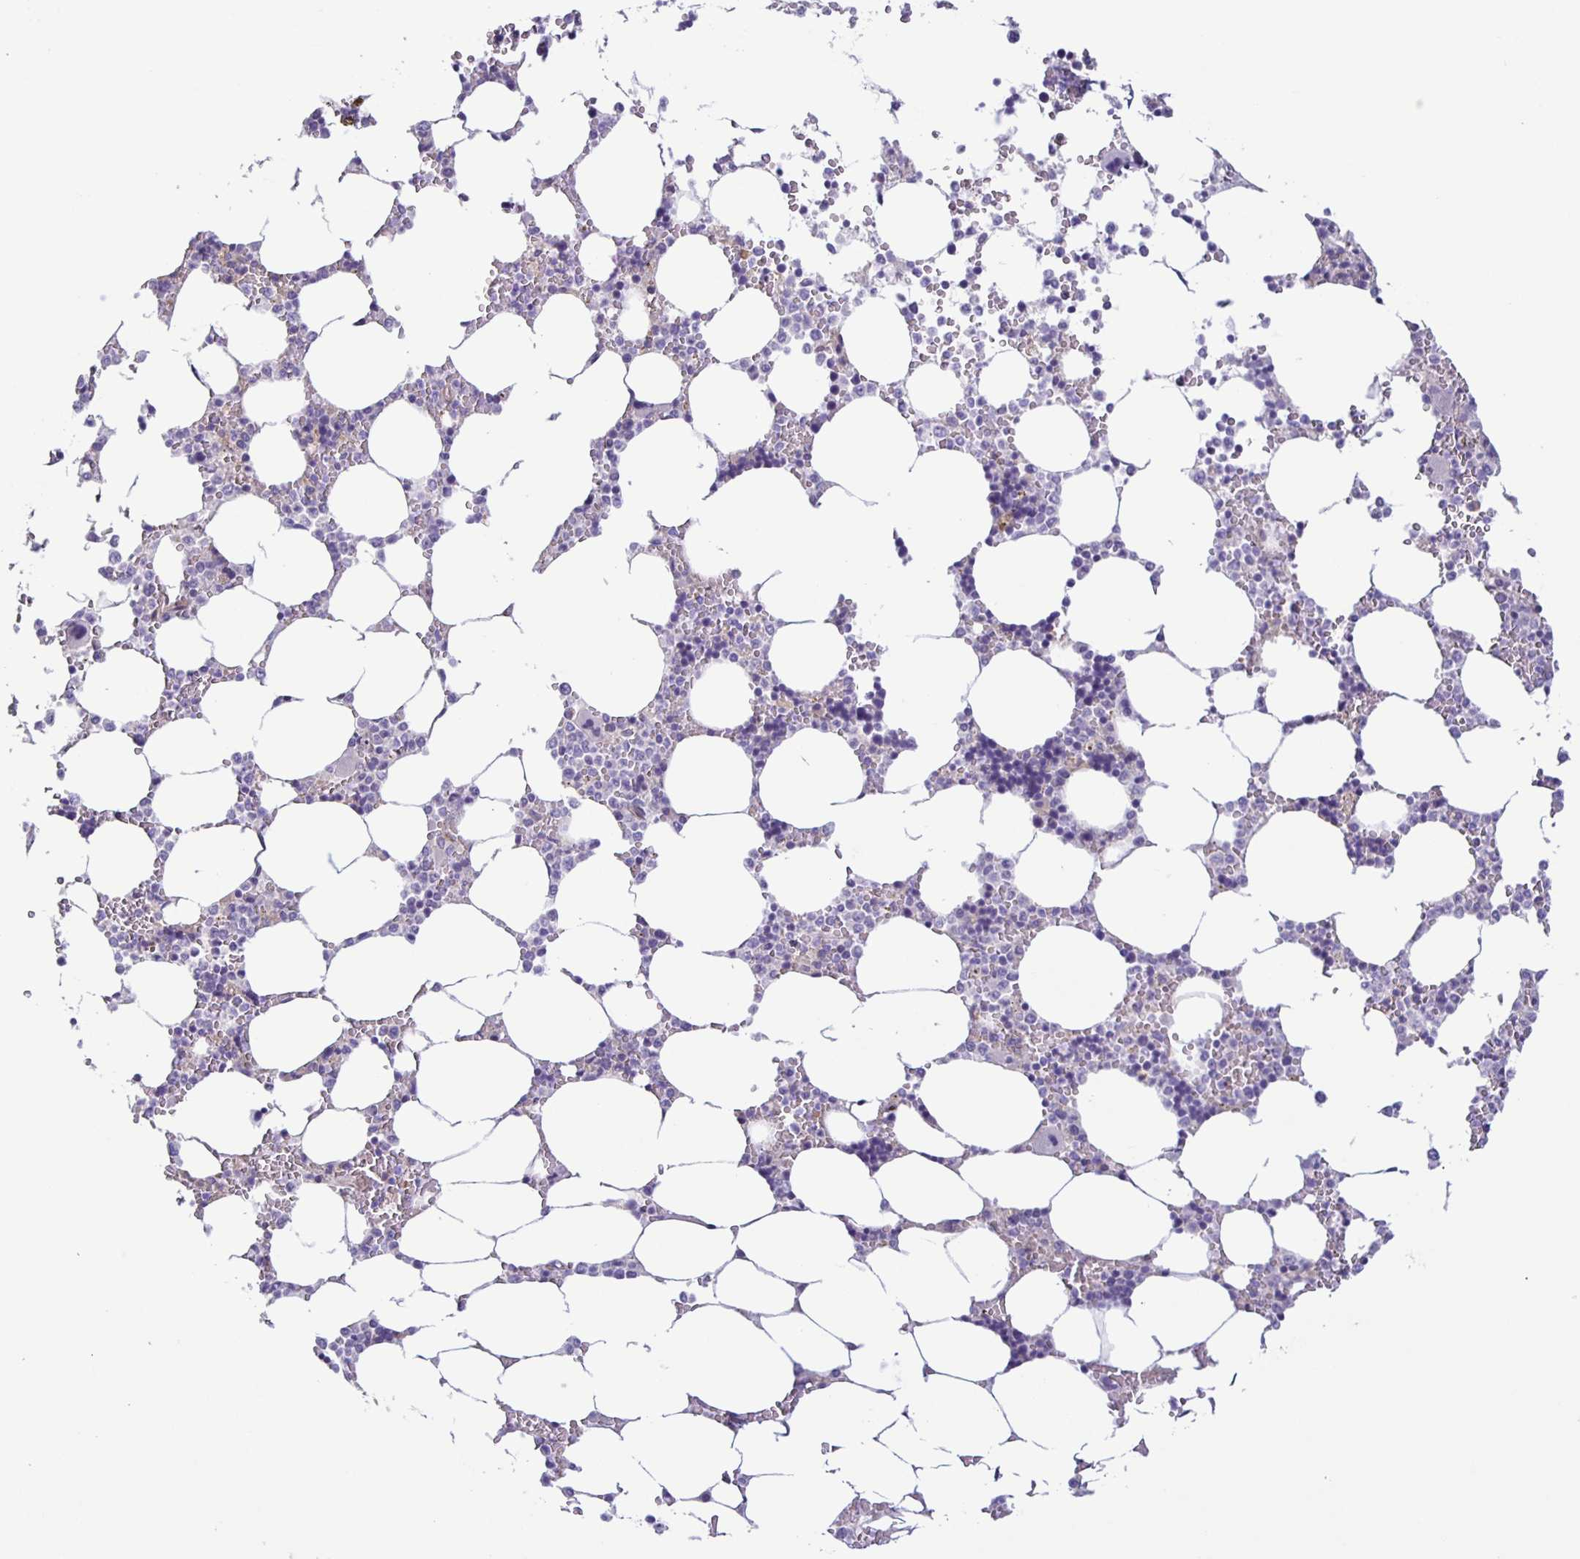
{"staining": {"intensity": "negative", "quantity": "none", "location": "none"}, "tissue": "bone marrow", "cell_type": "Hematopoietic cells", "image_type": "normal", "snomed": [{"axis": "morphology", "description": "Normal tissue, NOS"}, {"axis": "topography", "description": "Bone marrow"}], "caption": "An immunohistochemistry image of benign bone marrow is shown. There is no staining in hematopoietic cells of bone marrow. Nuclei are stained in blue.", "gene": "BOLL", "patient": {"sex": "male", "age": 64}}